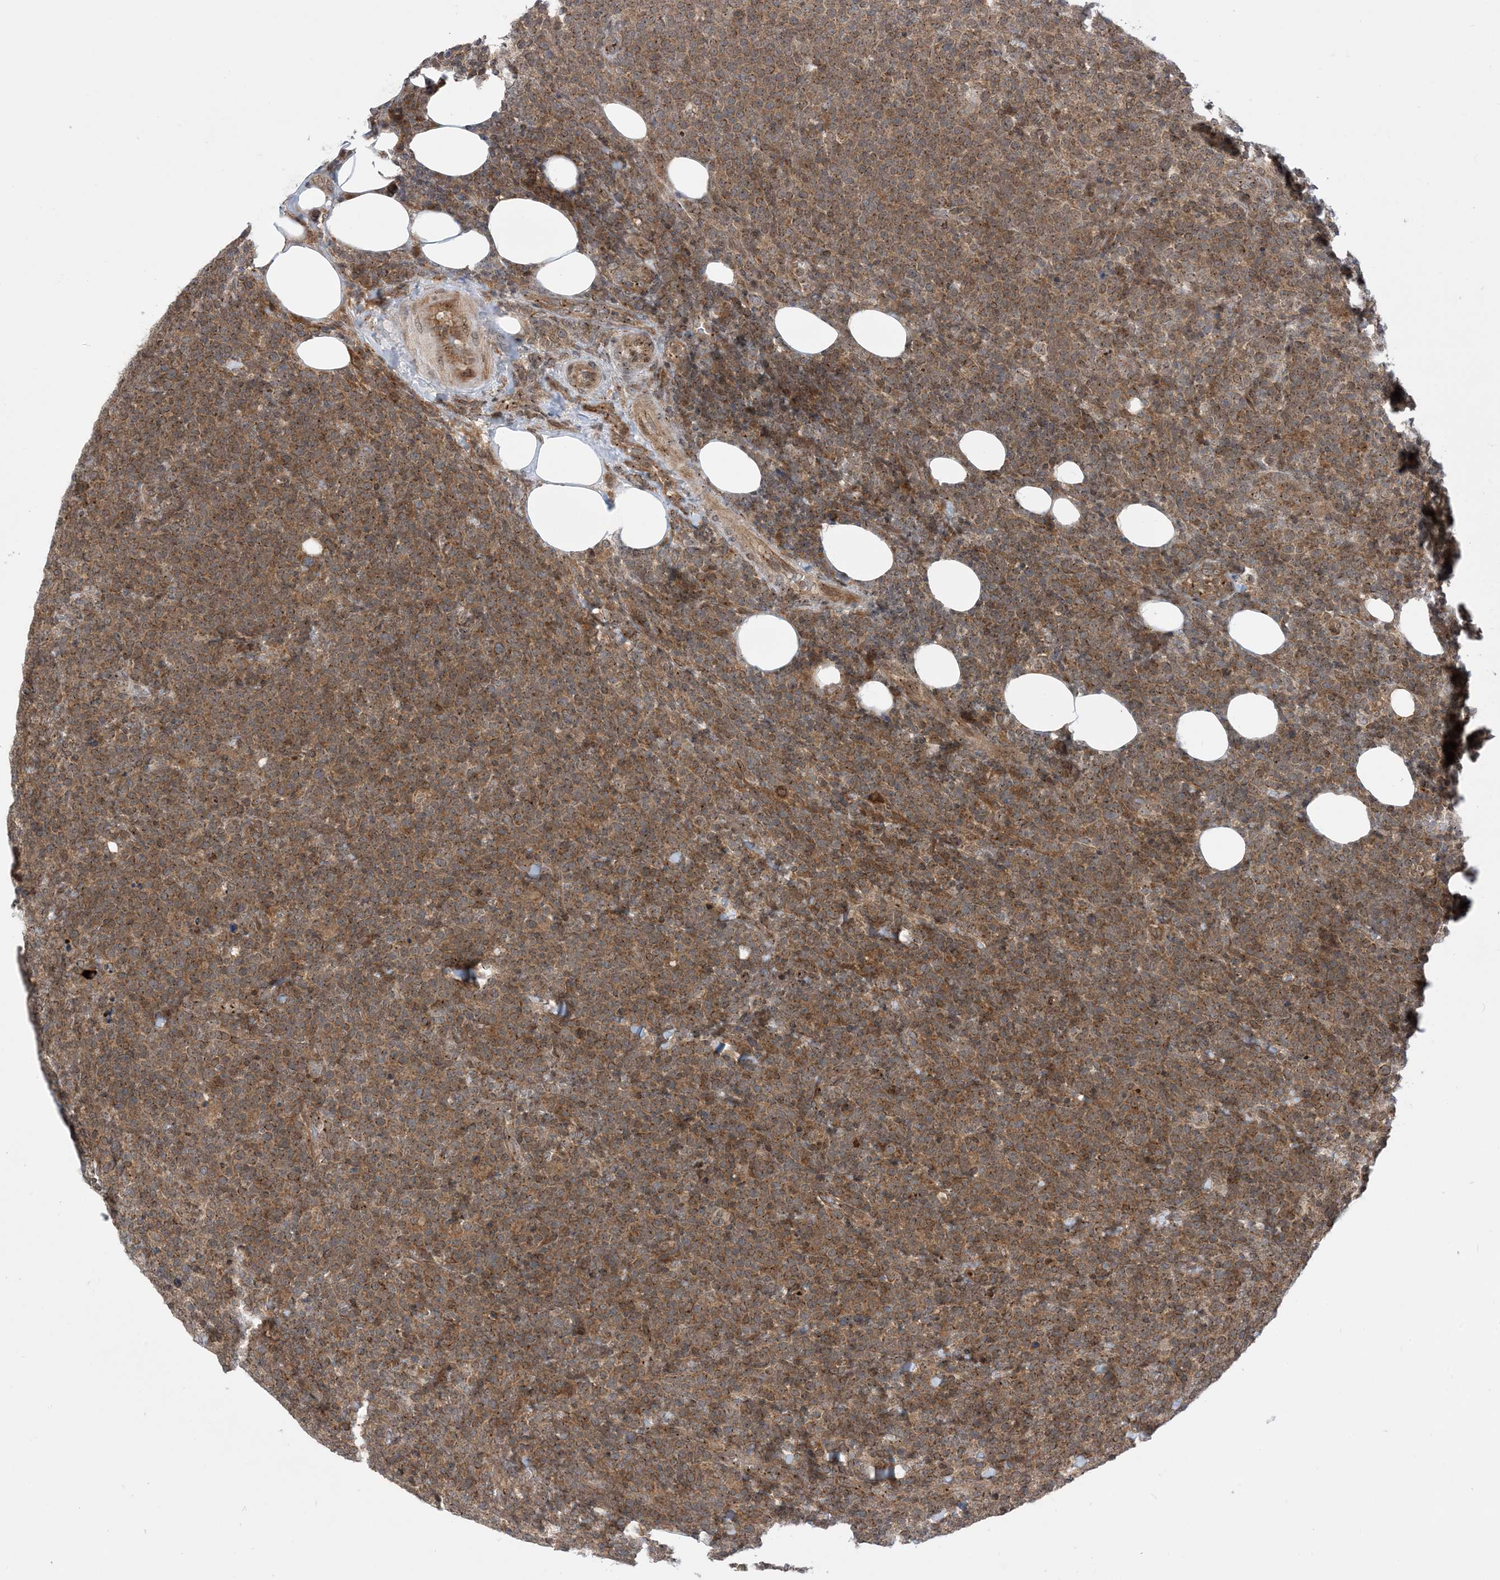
{"staining": {"intensity": "moderate", "quantity": ">75%", "location": "cytoplasmic/membranous"}, "tissue": "lymphoma", "cell_type": "Tumor cells", "image_type": "cancer", "snomed": [{"axis": "morphology", "description": "Malignant lymphoma, non-Hodgkin's type, High grade"}, {"axis": "topography", "description": "Lymph node"}], "caption": "Lymphoma stained with a brown dye exhibits moderate cytoplasmic/membranous positive positivity in approximately >75% of tumor cells.", "gene": "CASP4", "patient": {"sex": "male", "age": 61}}